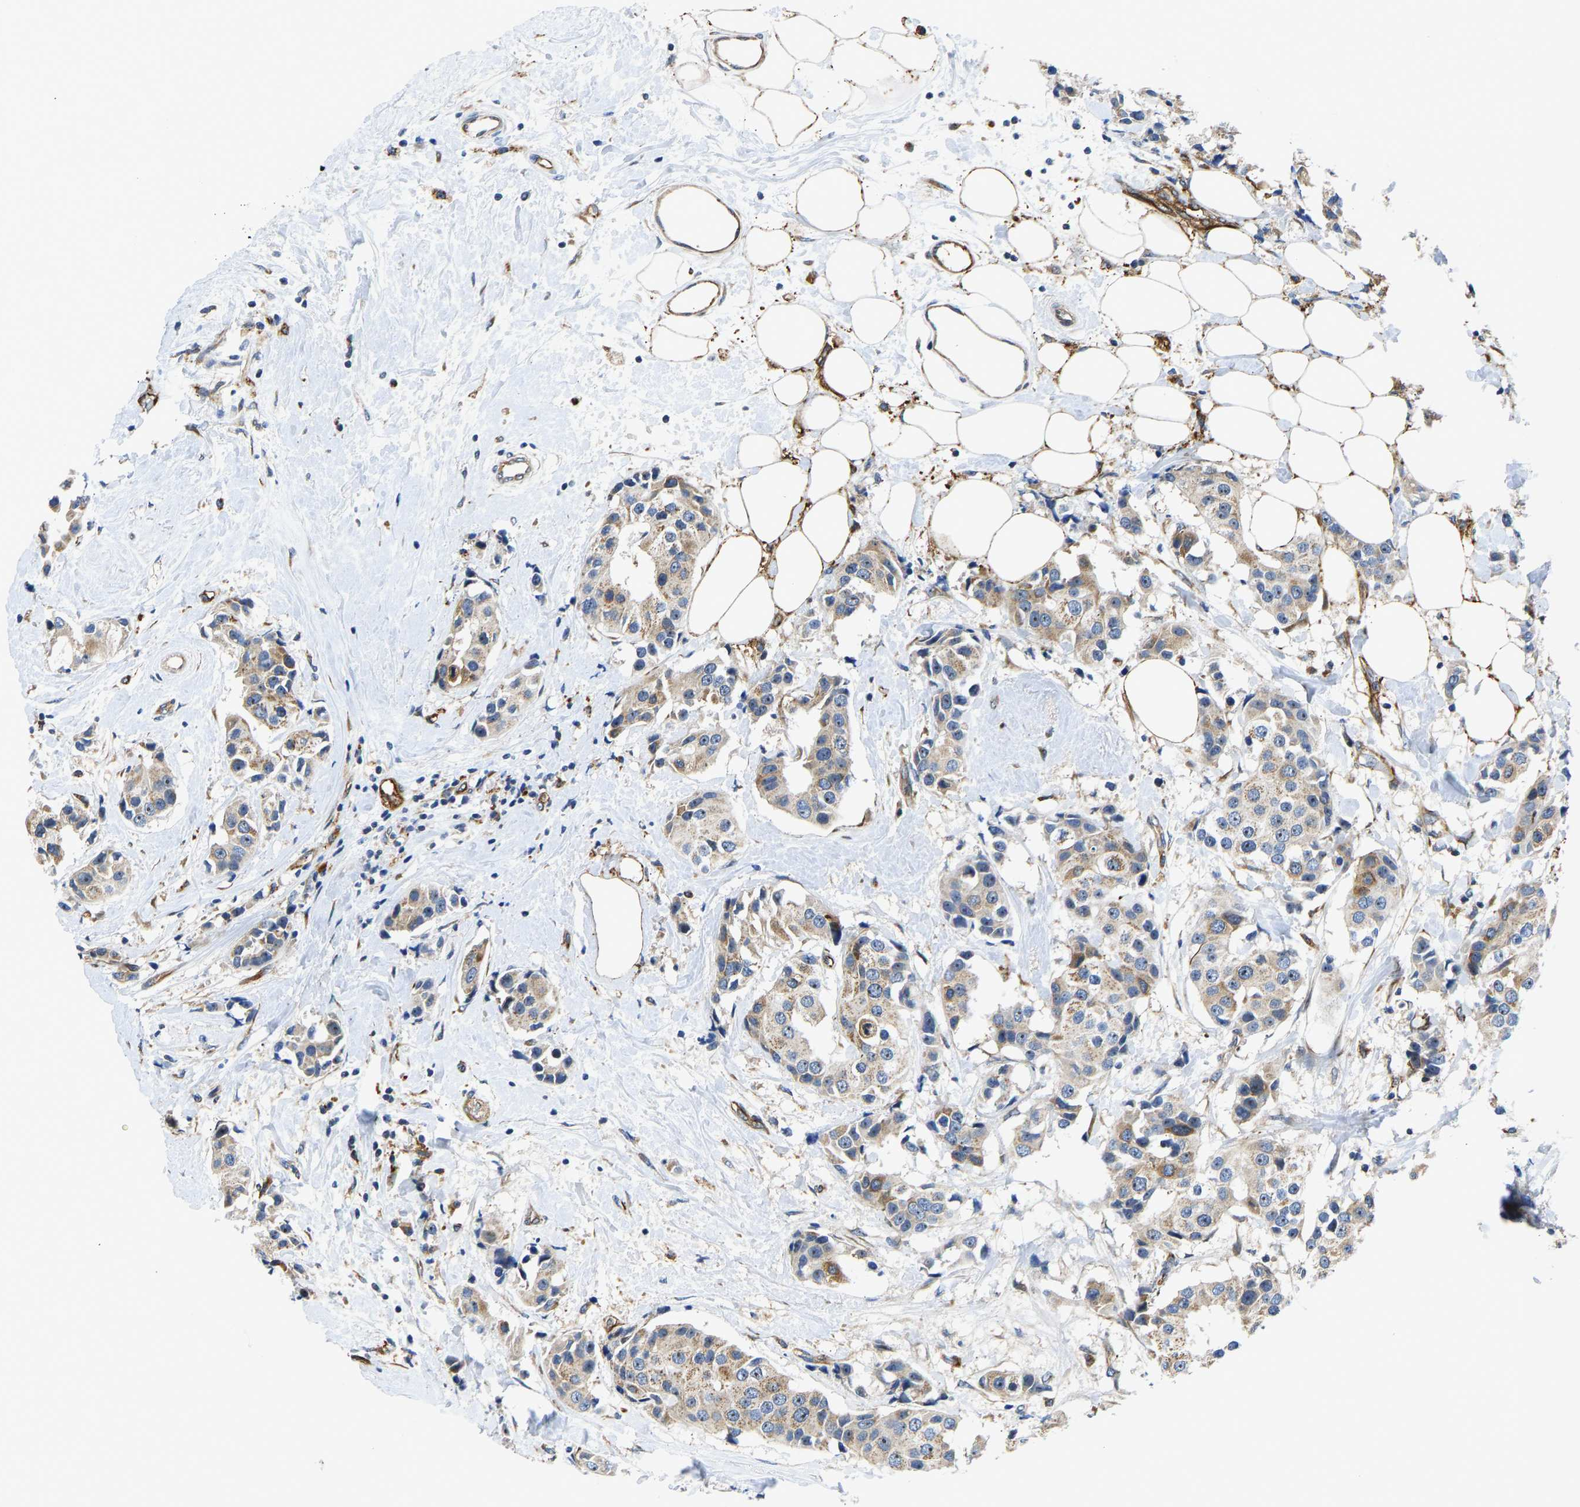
{"staining": {"intensity": "weak", "quantity": ">75%", "location": "cytoplasmic/membranous,nuclear"}, "tissue": "breast cancer", "cell_type": "Tumor cells", "image_type": "cancer", "snomed": [{"axis": "morphology", "description": "Normal tissue, NOS"}, {"axis": "morphology", "description": "Duct carcinoma"}, {"axis": "topography", "description": "Breast"}], "caption": "Protein positivity by immunohistochemistry displays weak cytoplasmic/membranous and nuclear expression in about >75% of tumor cells in breast infiltrating ductal carcinoma.", "gene": "RESF1", "patient": {"sex": "female", "age": 39}}